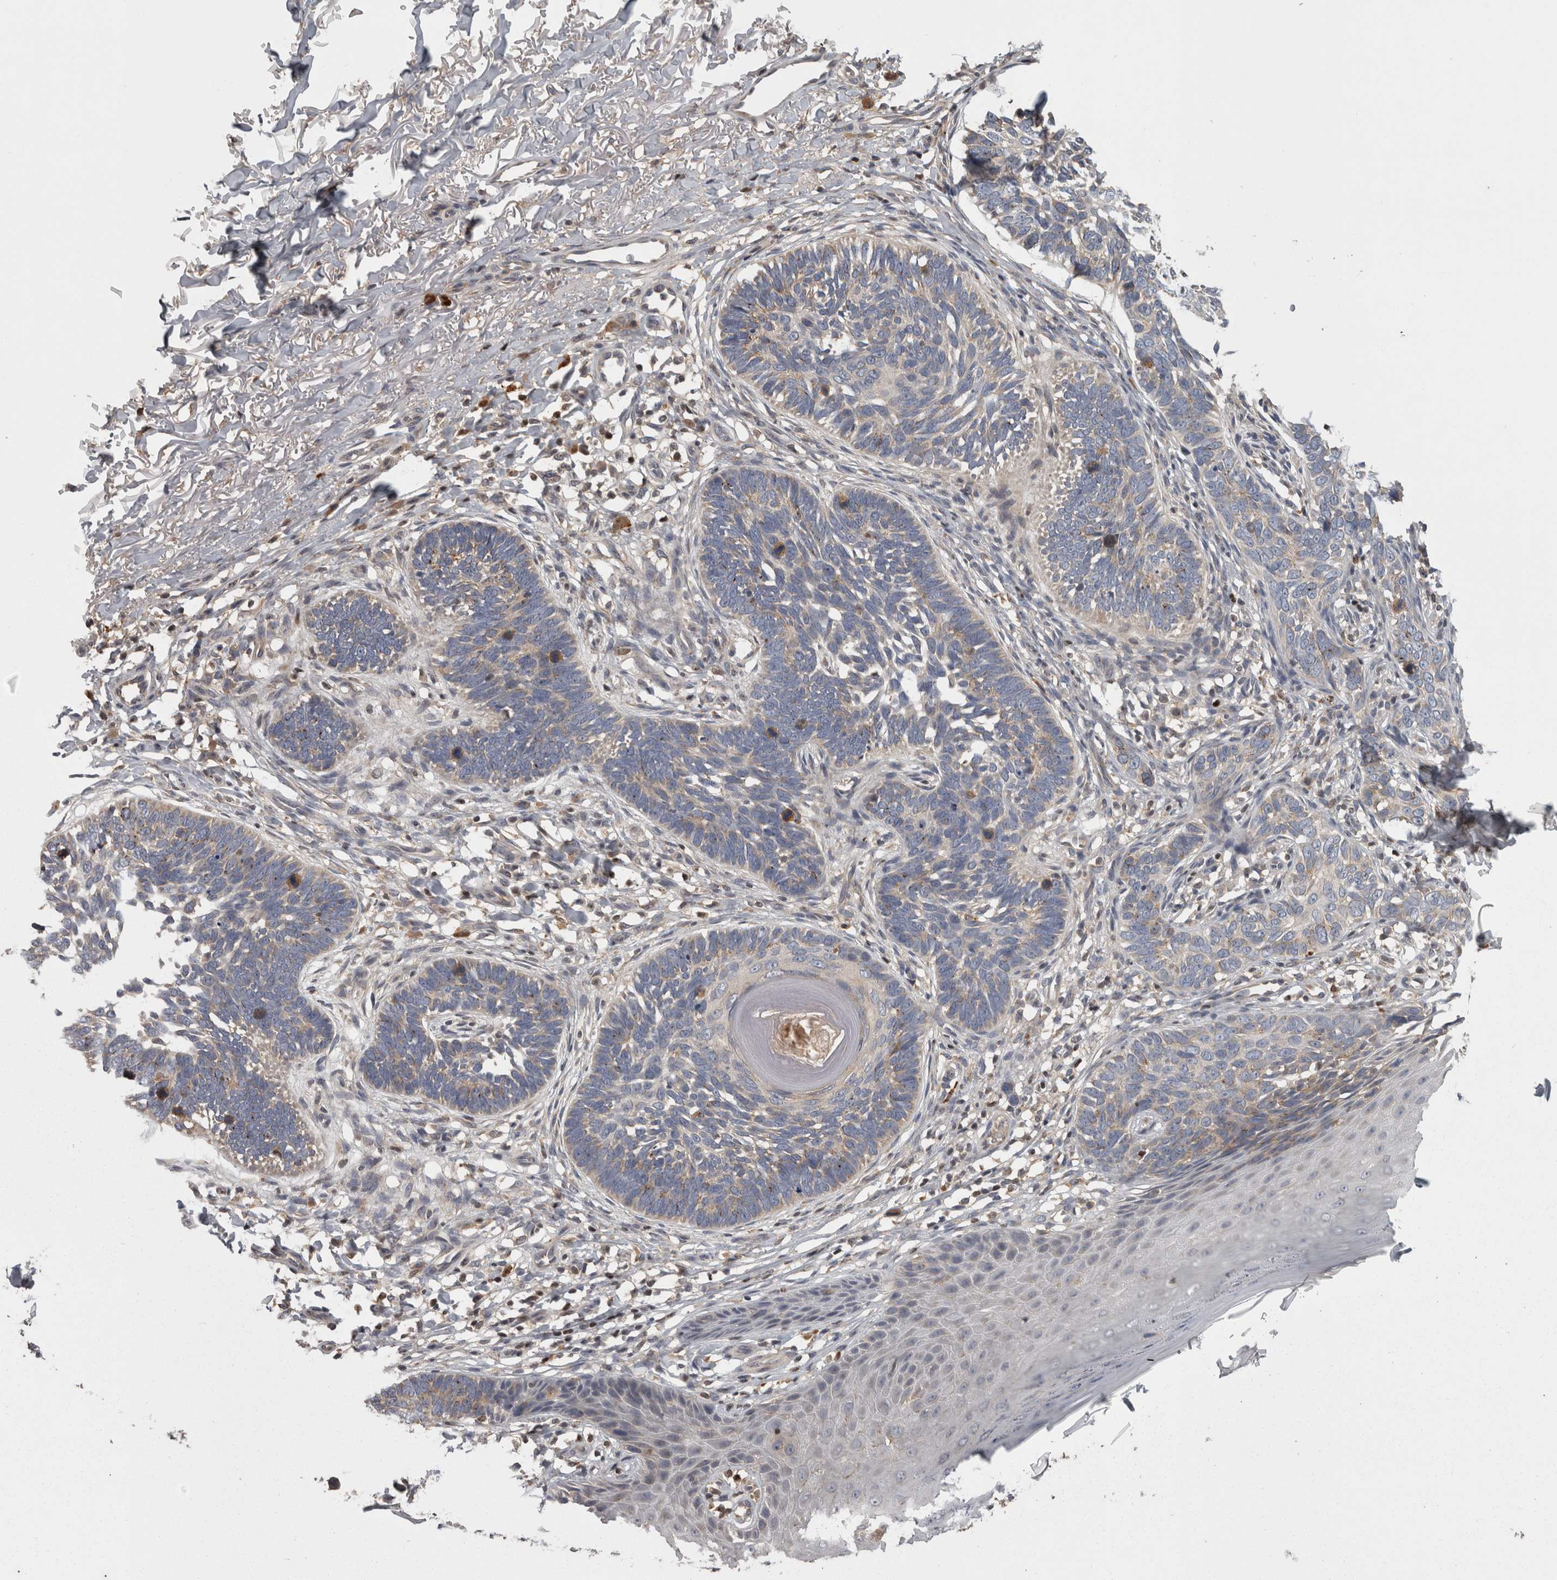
{"staining": {"intensity": "negative", "quantity": "none", "location": "none"}, "tissue": "skin cancer", "cell_type": "Tumor cells", "image_type": "cancer", "snomed": [{"axis": "morphology", "description": "Normal tissue, NOS"}, {"axis": "morphology", "description": "Basal cell carcinoma"}, {"axis": "topography", "description": "Skin"}], "caption": "Immunohistochemical staining of human skin cancer reveals no significant expression in tumor cells.", "gene": "PCM1", "patient": {"sex": "male", "age": 77}}